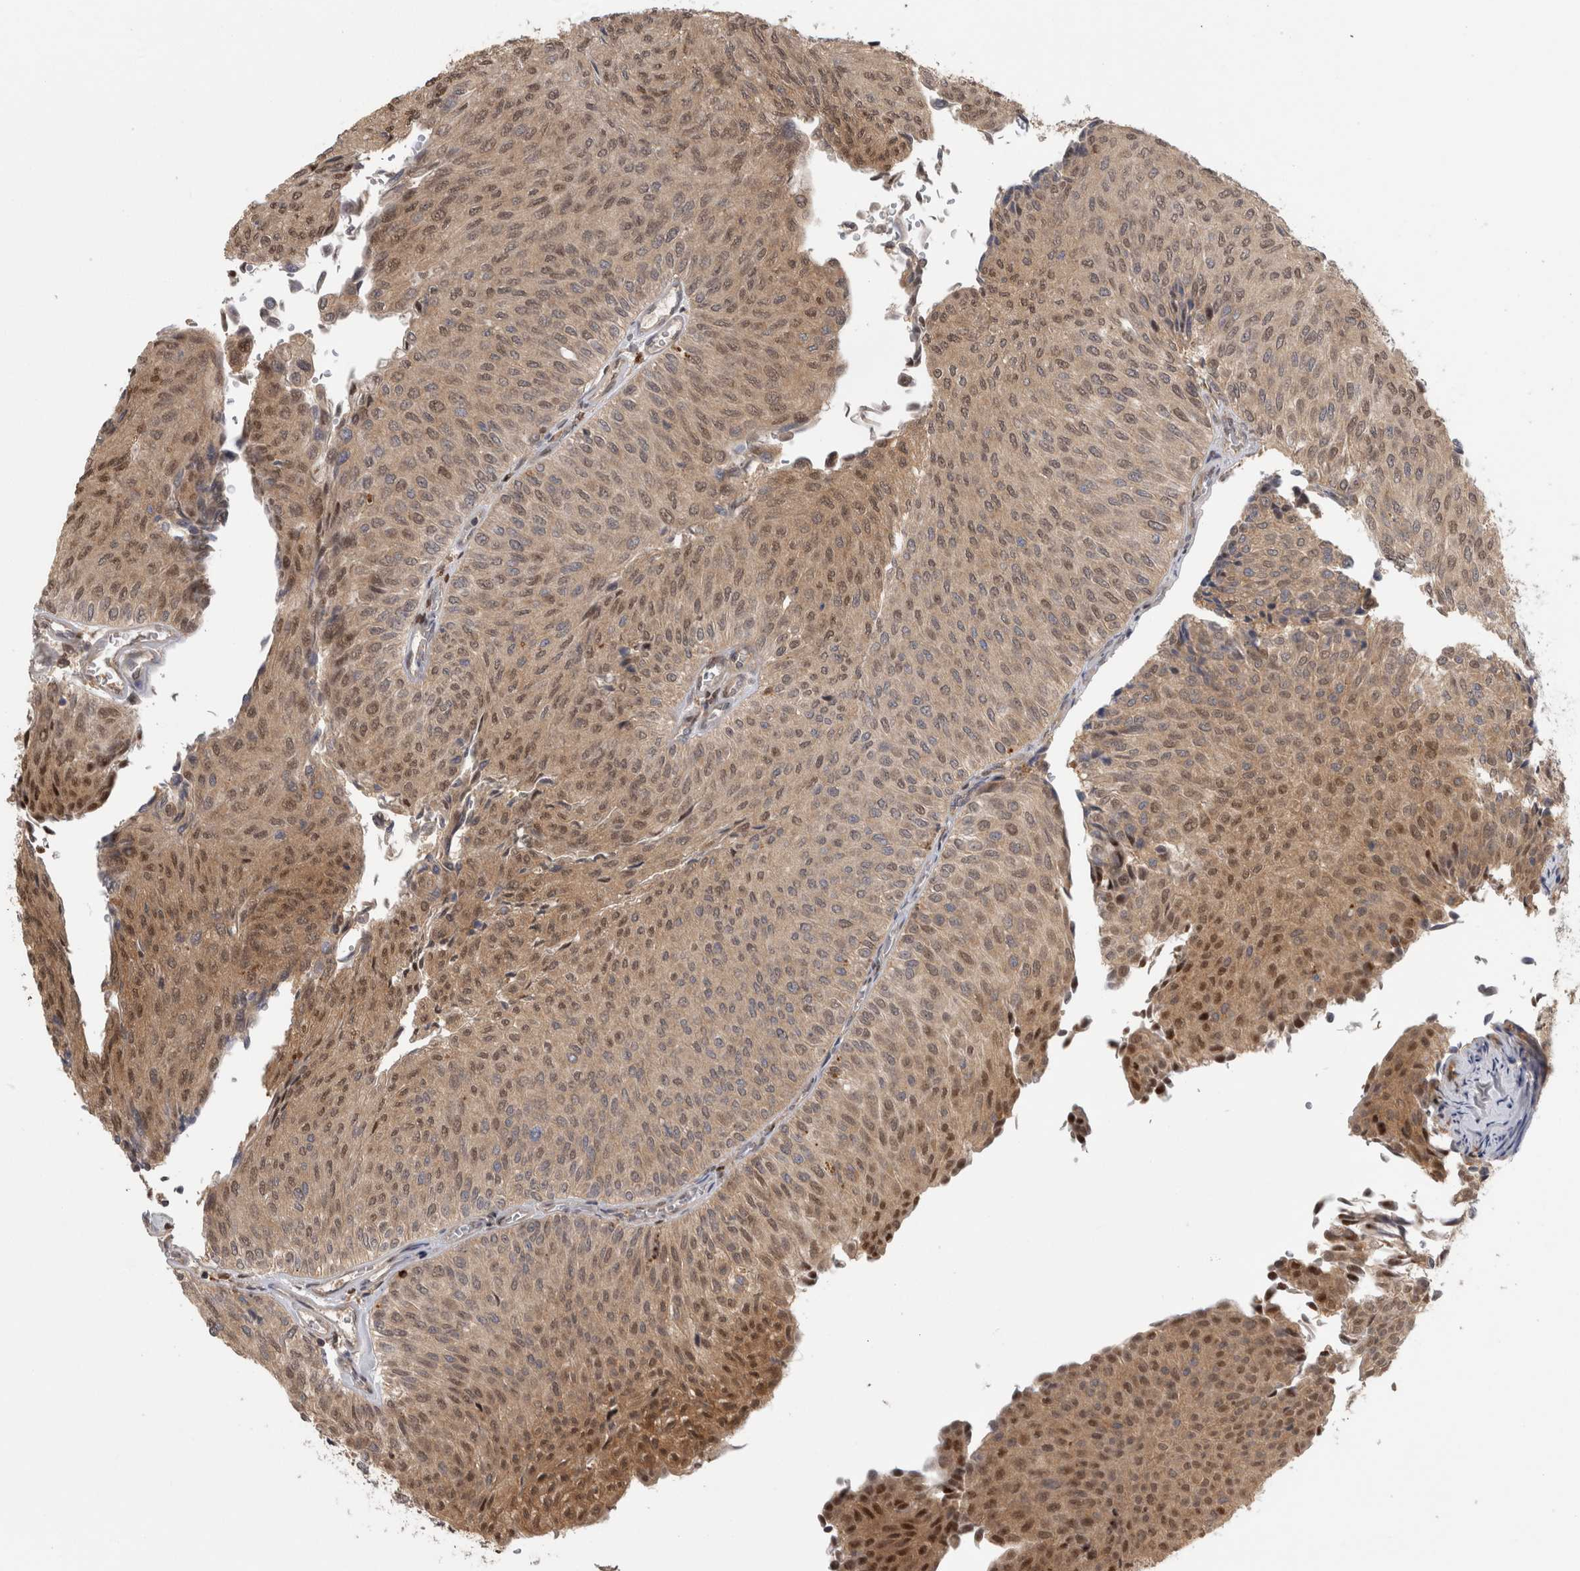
{"staining": {"intensity": "moderate", "quantity": ">75%", "location": "cytoplasmic/membranous,nuclear"}, "tissue": "urothelial cancer", "cell_type": "Tumor cells", "image_type": "cancer", "snomed": [{"axis": "morphology", "description": "Urothelial carcinoma, Low grade"}, {"axis": "topography", "description": "Urinary bladder"}], "caption": "This image reveals IHC staining of urothelial carcinoma (low-grade), with medium moderate cytoplasmic/membranous and nuclear positivity in approximately >75% of tumor cells.", "gene": "PIGP", "patient": {"sex": "male", "age": 78}}